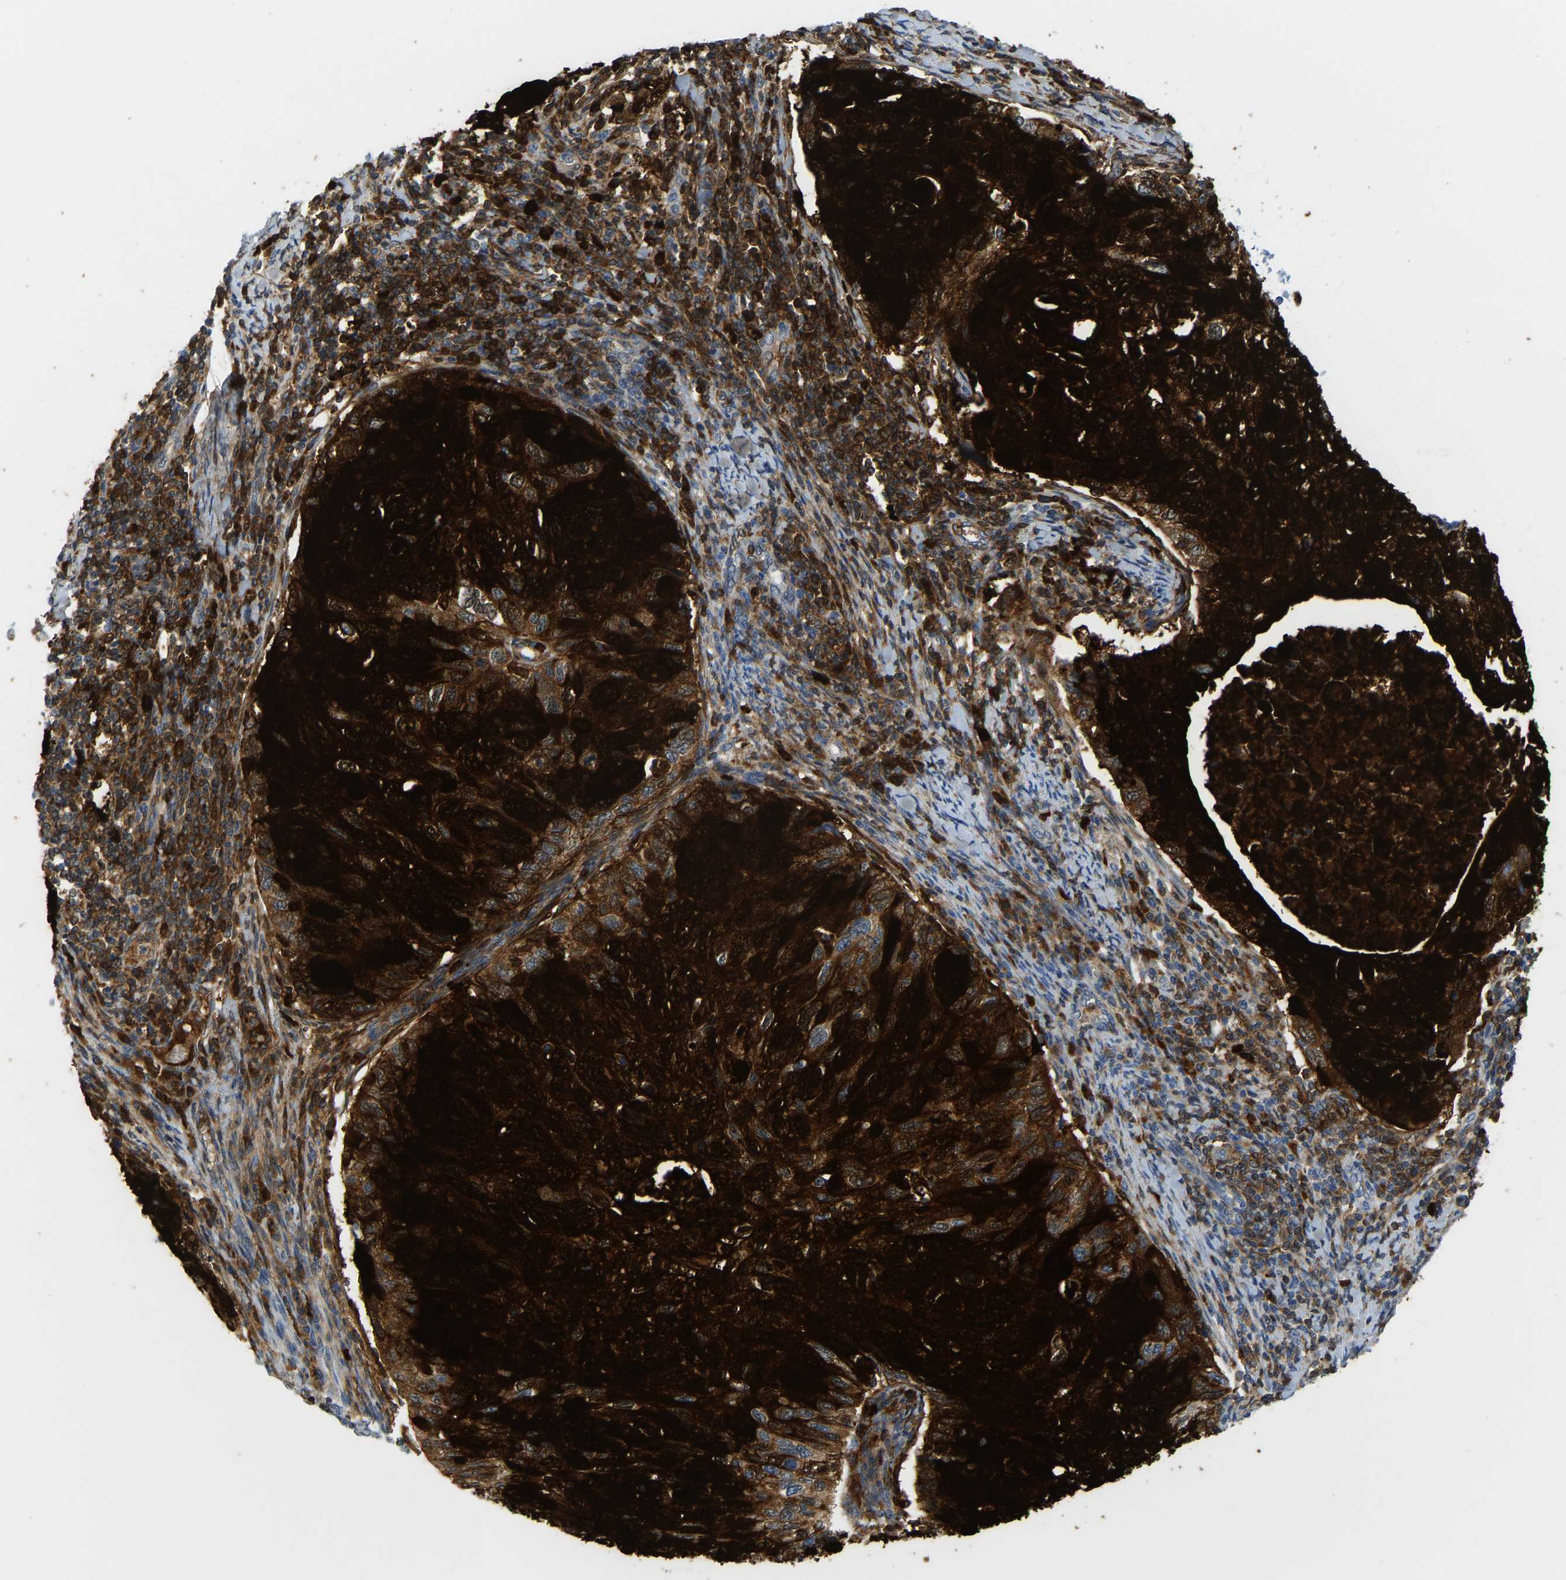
{"staining": {"intensity": "strong", "quantity": ">75%", "location": "cytoplasmic/membranous"}, "tissue": "cervical cancer", "cell_type": "Tumor cells", "image_type": "cancer", "snomed": [{"axis": "morphology", "description": "Squamous cell carcinoma, NOS"}, {"axis": "topography", "description": "Cervix"}], "caption": "This photomicrograph exhibits squamous cell carcinoma (cervical) stained with immunohistochemistry to label a protein in brown. The cytoplasmic/membranous of tumor cells show strong positivity for the protein. Nuclei are counter-stained blue.", "gene": "SERPINB3", "patient": {"sex": "female", "age": 70}}